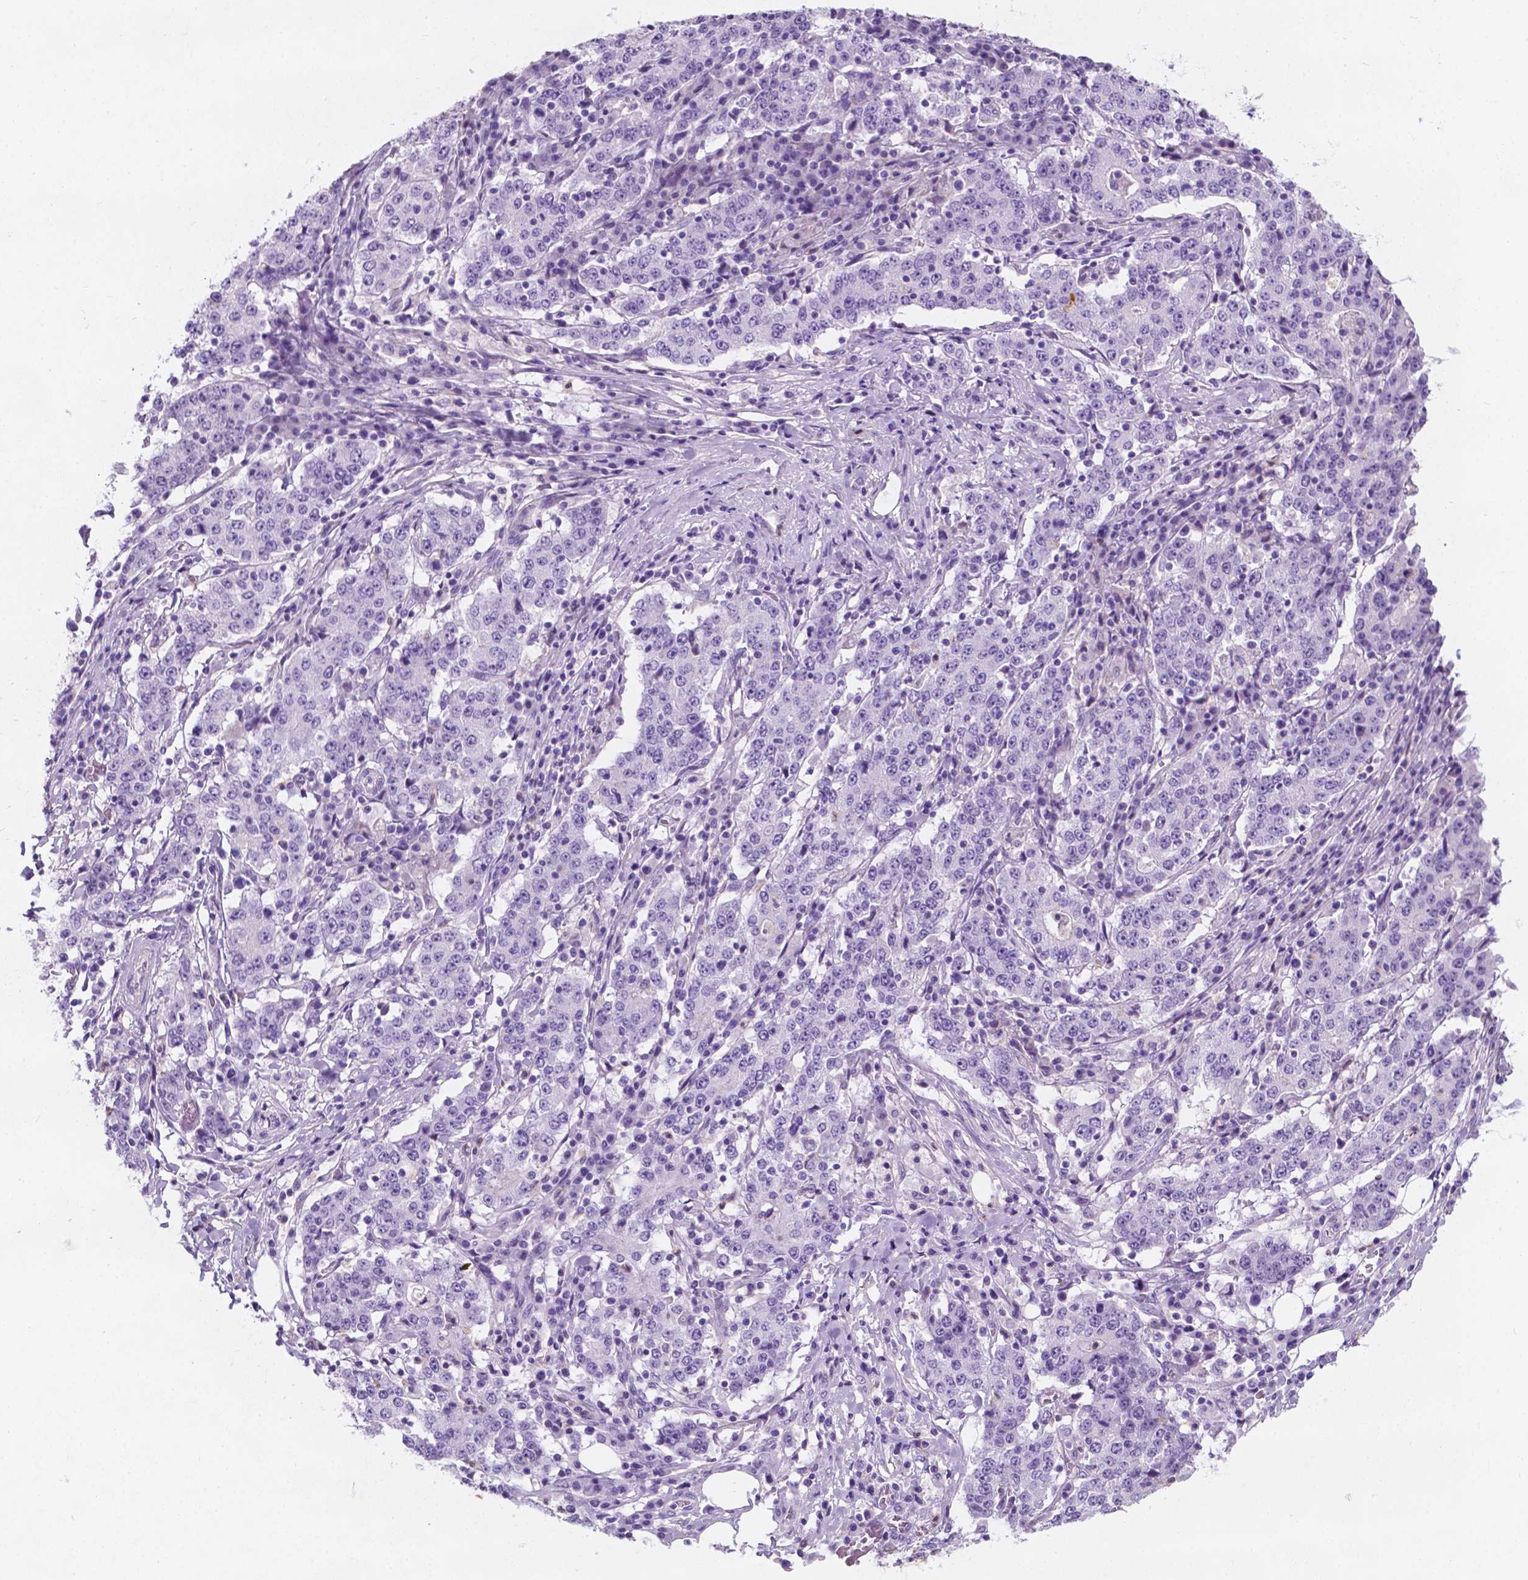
{"staining": {"intensity": "negative", "quantity": "none", "location": "none"}, "tissue": "stomach cancer", "cell_type": "Tumor cells", "image_type": "cancer", "snomed": [{"axis": "morphology", "description": "Adenocarcinoma, NOS"}, {"axis": "topography", "description": "Stomach"}], "caption": "The photomicrograph exhibits no significant positivity in tumor cells of stomach cancer.", "gene": "GNAO1", "patient": {"sex": "male", "age": 59}}